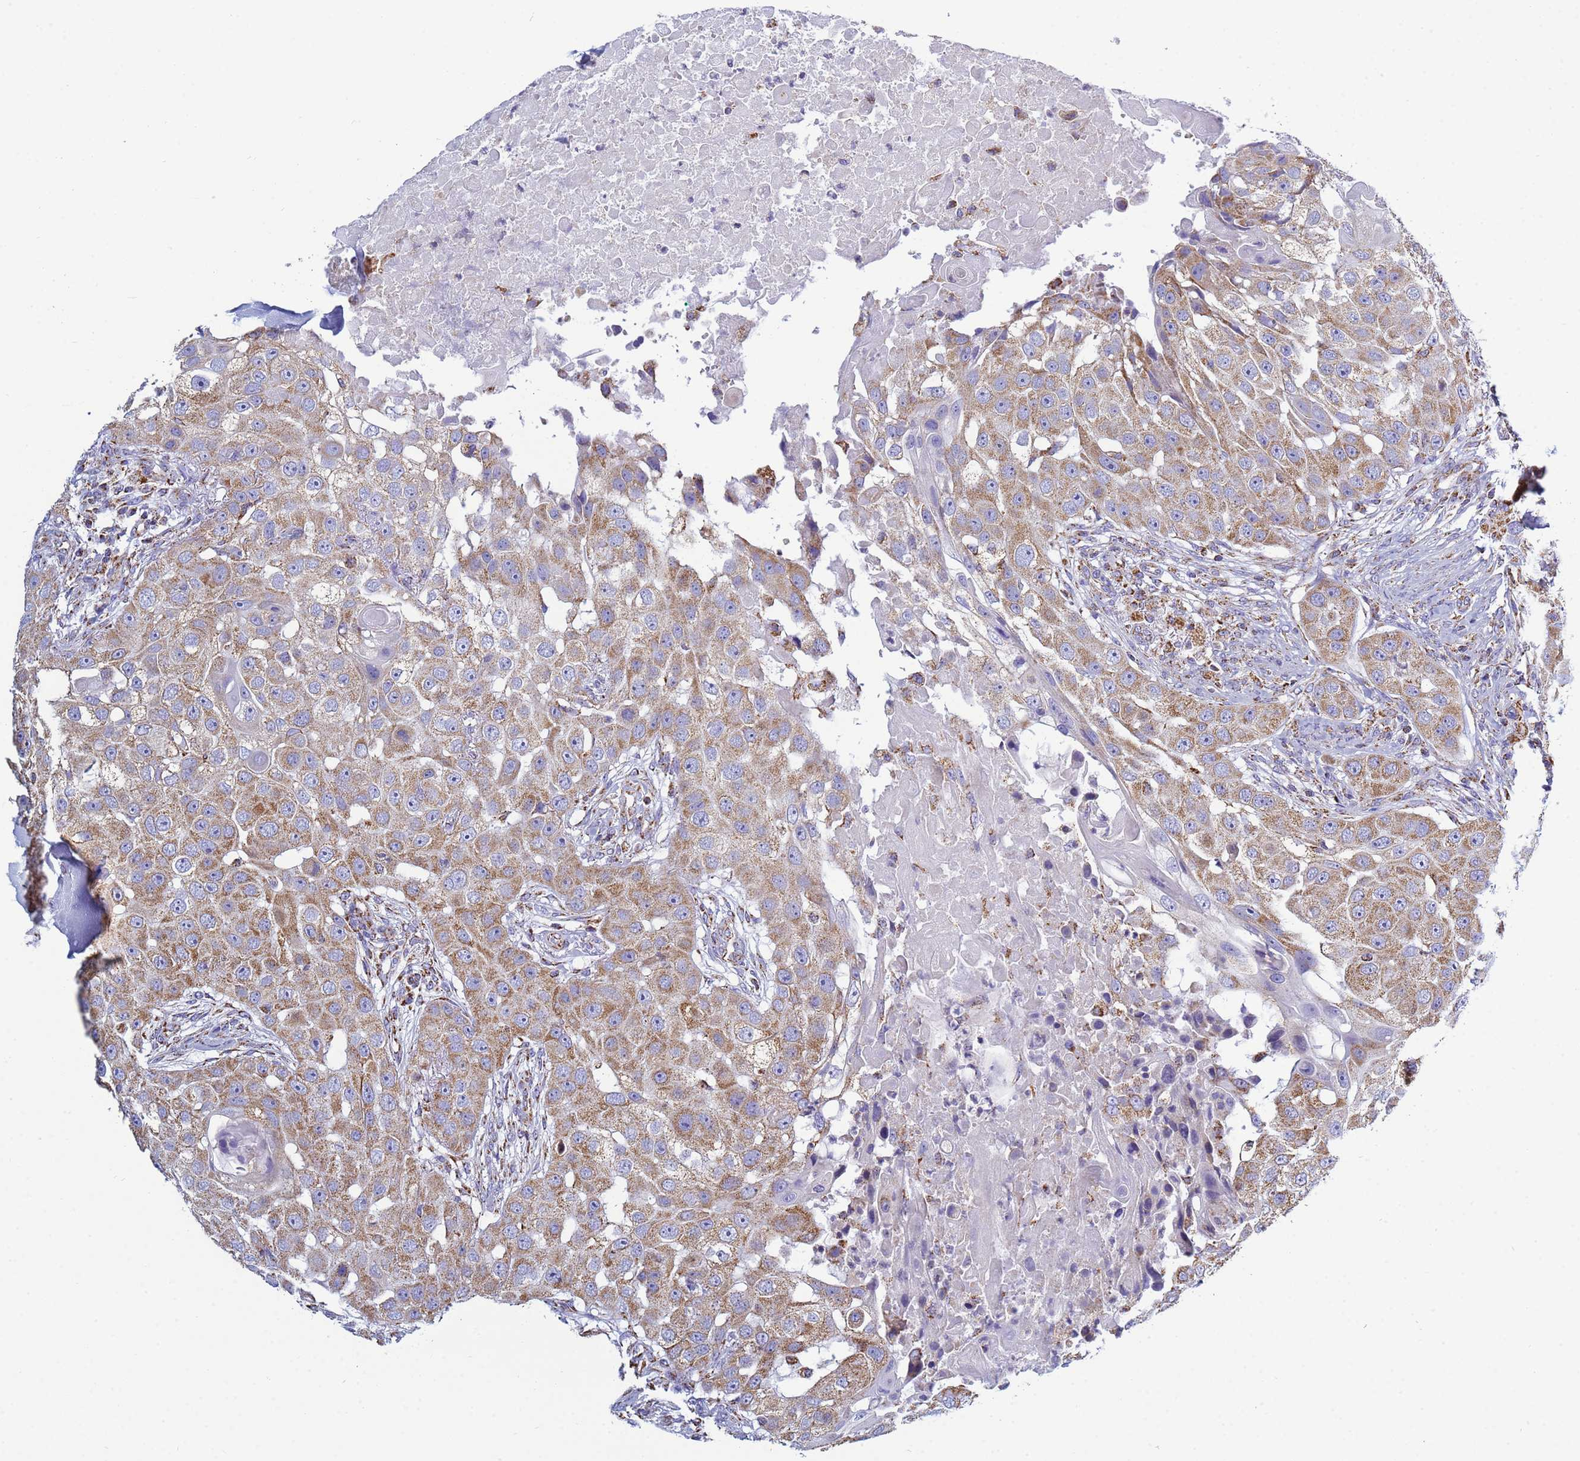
{"staining": {"intensity": "moderate", "quantity": ">75%", "location": "cytoplasmic/membranous"}, "tissue": "head and neck cancer", "cell_type": "Tumor cells", "image_type": "cancer", "snomed": [{"axis": "morphology", "description": "Normal tissue, NOS"}, {"axis": "morphology", "description": "Squamous cell carcinoma, NOS"}, {"axis": "topography", "description": "Skeletal muscle"}, {"axis": "topography", "description": "Head-Neck"}], "caption": "A histopathology image of human head and neck squamous cell carcinoma stained for a protein shows moderate cytoplasmic/membranous brown staining in tumor cells.", "gene": "COQ4", "patient": {"sex": "male", "age": 51}}